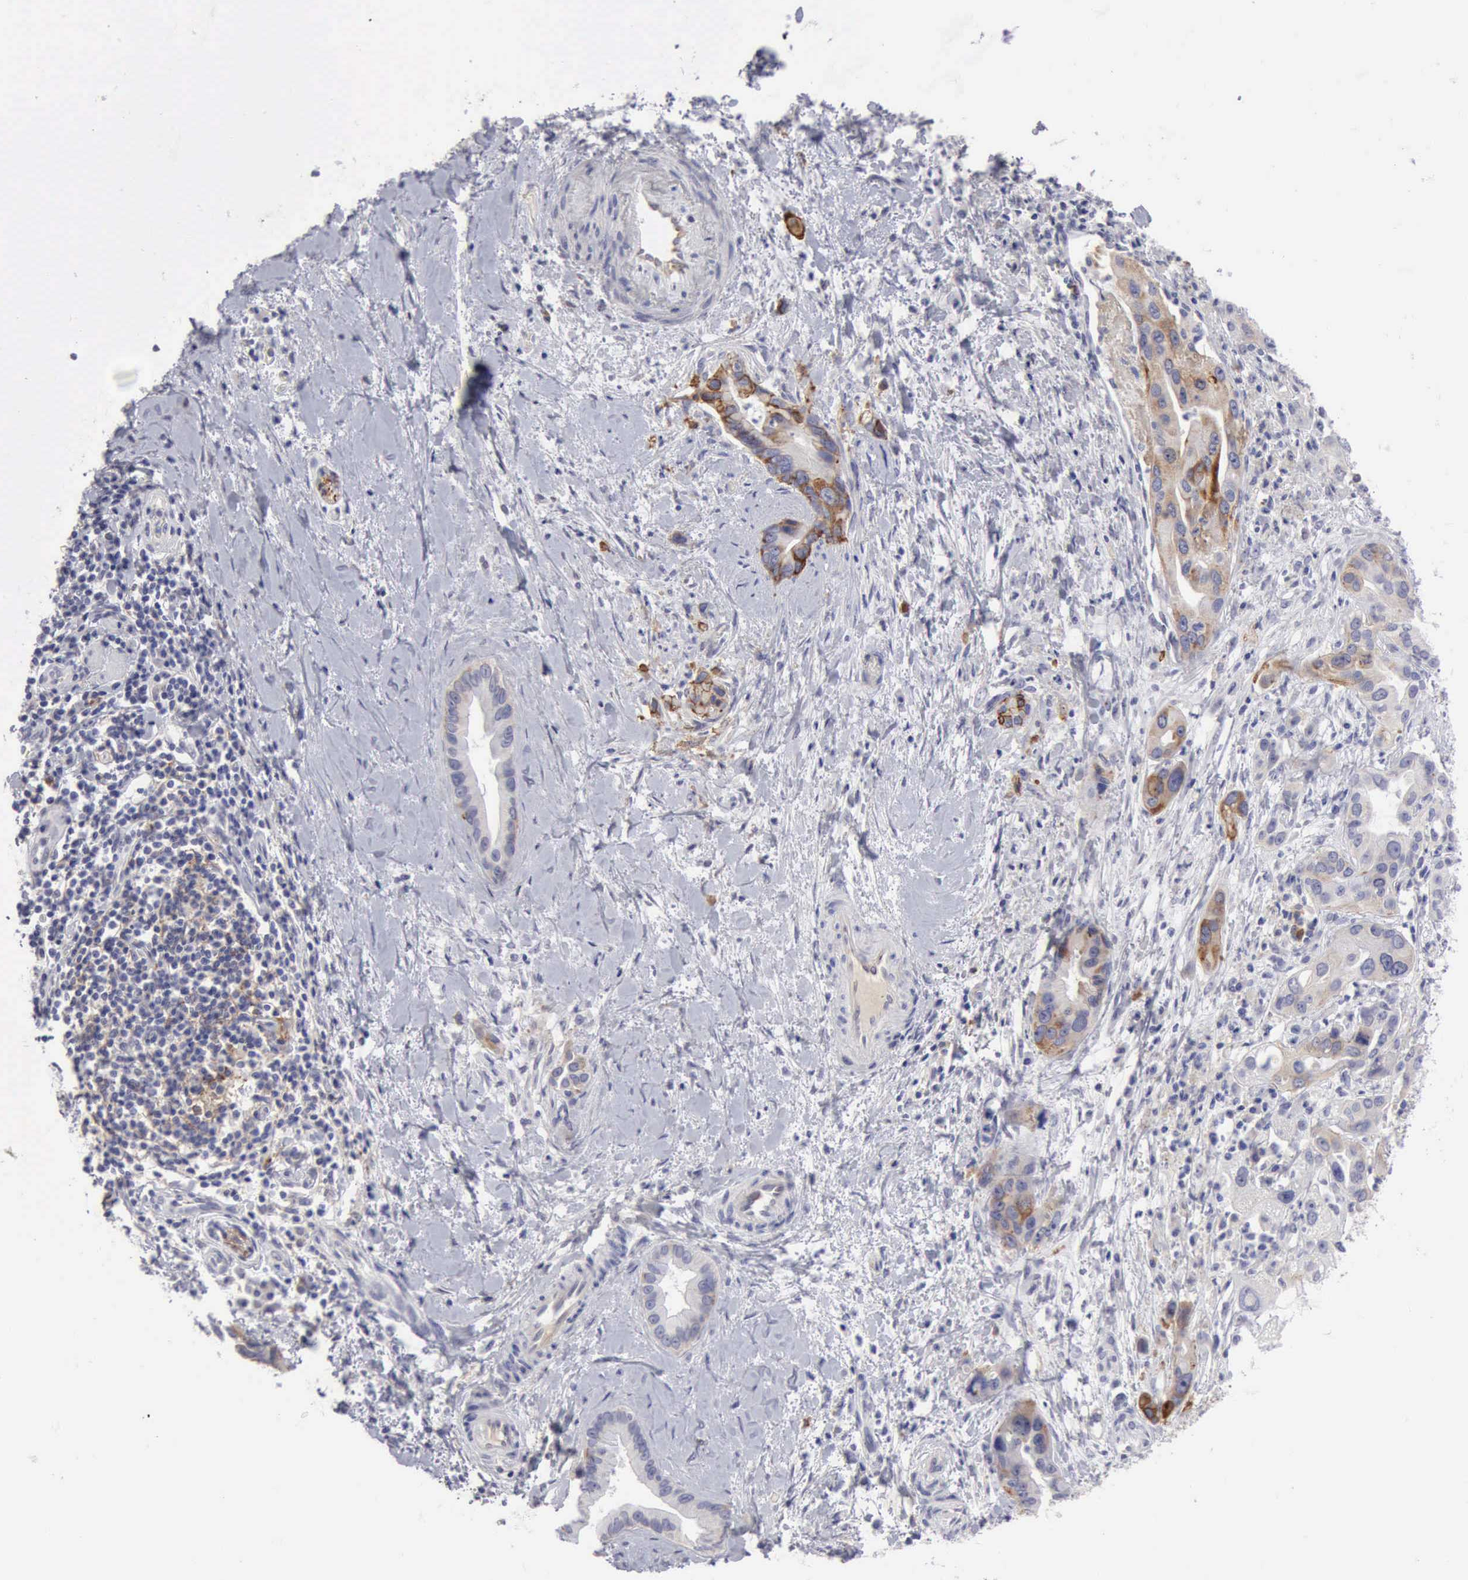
{"staining": {"intensity": "moderate", "quantity": "25%-75%", "location": "cytoplasmic/membranous"}, "tissue": "liver cancer", "cell_type": "Tumor cells", "image_type": "cancer", "snomed": [{"axis": "morphology", "description": "Cholangiocarcinoma"}, {"axis": "topography", "description": "Liver"}], "caption": "Brown immunohistochemical staining in liver cancer exhibits moderate cytoplasmic/membranous expression in about 25%-75% of tumor cells.", "gene": "TFRC", "patient": {"sex": "female", "age": 65}}